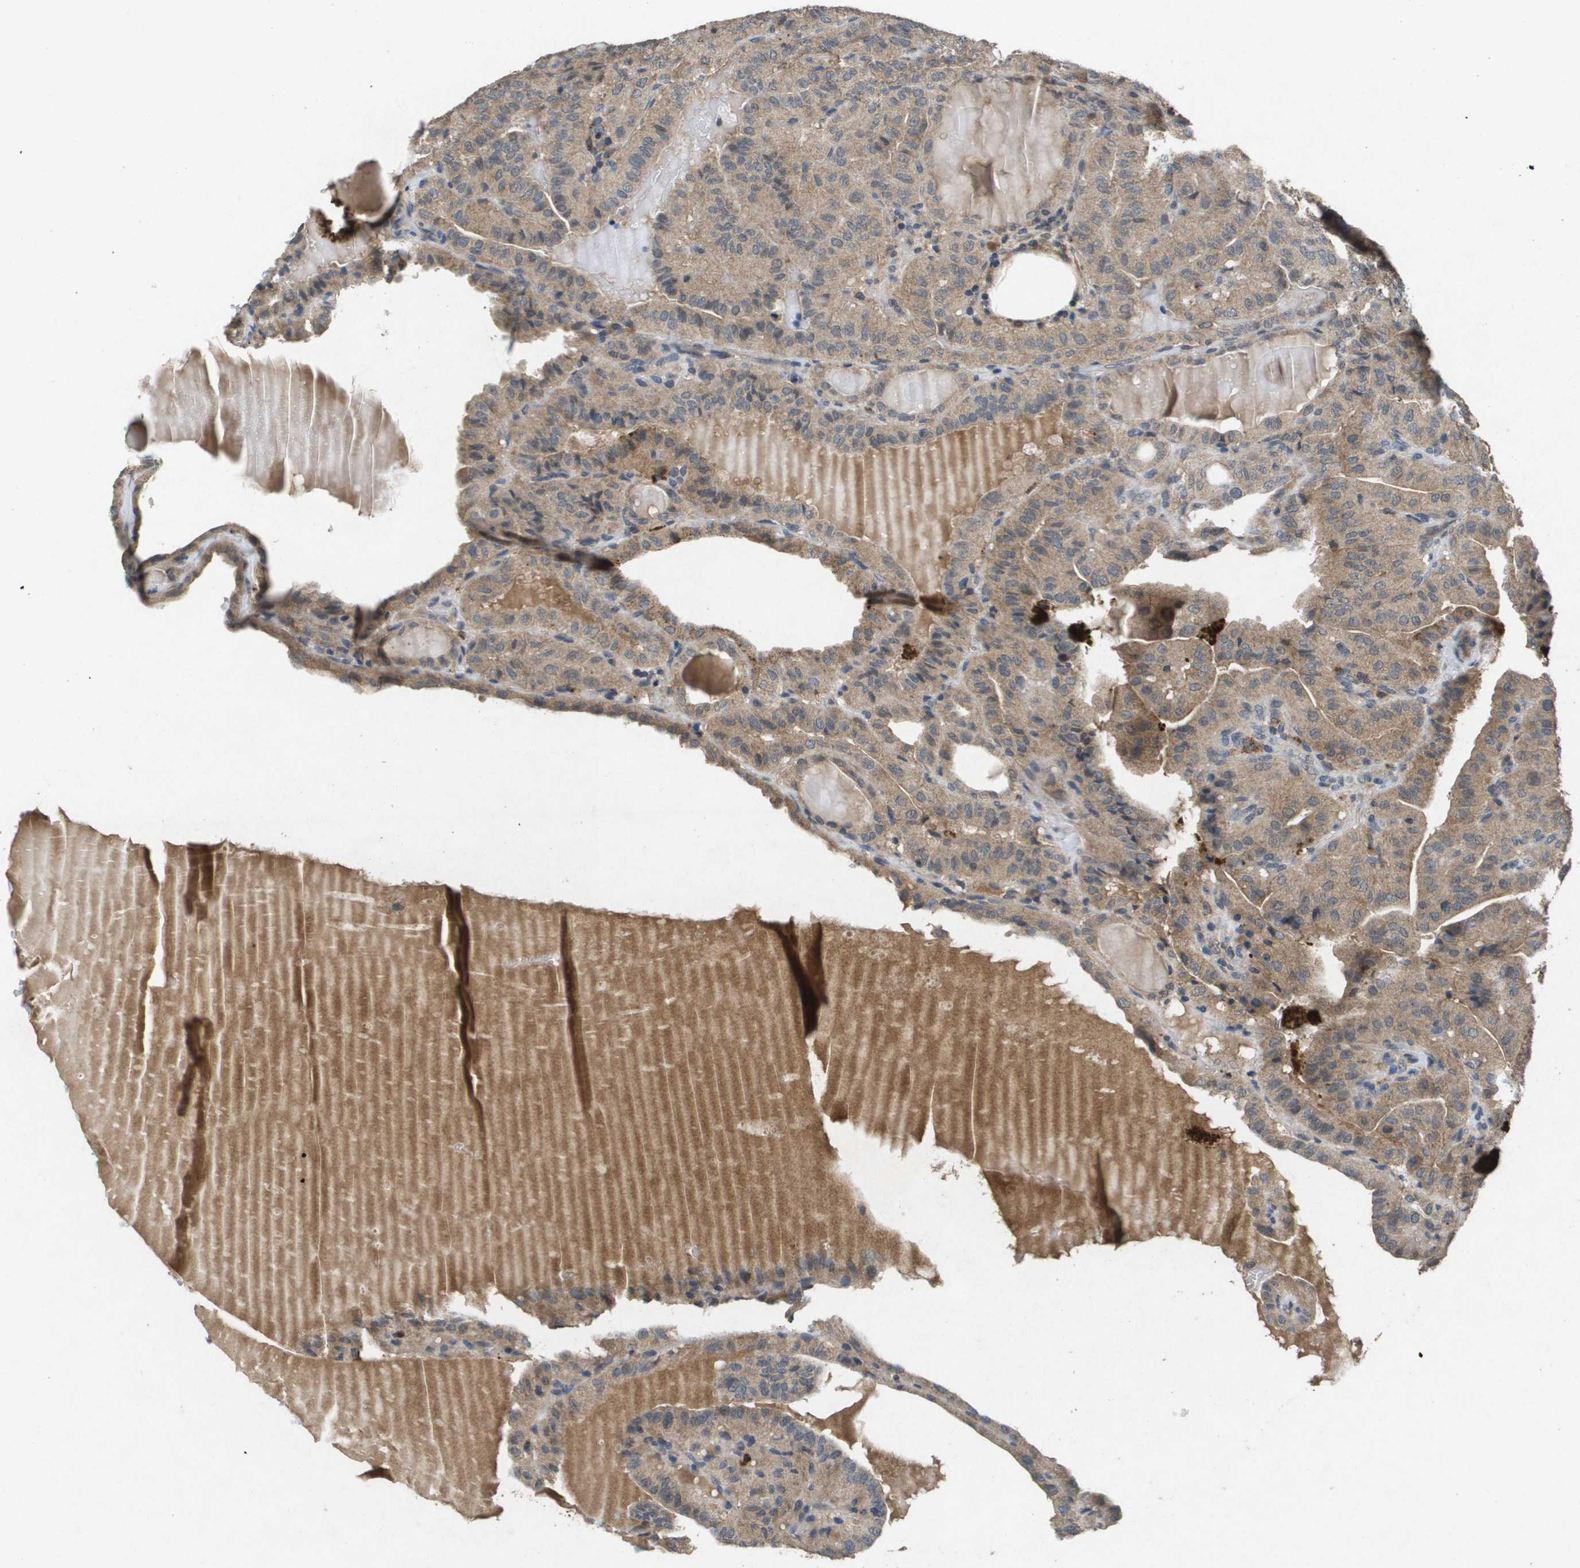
{"staining": {"intensity": "moderate", "quantity": ">75%", "location": "cytoplasmic/membranous"}, "tissue": "thyroid cancer", "cell_type": "Tumor cells", "image_type": "cancer", "snomed": [{"axis": "morphology", "description": "Papillary adenocarcinoma, NOS"}, {"axis": "topography", "description": "Thyroid gland"}], "caption": "DAB (3,3'-diaminobenzidine) immunohistochemical staining of thyroid papillary adenocarcinoma demonstrates moderate cytoplasmic/membranous protein positivity in approximately >75% of tumor cells.", "gene": "PROC", "patient": {"sex": "male", "age": 77}}